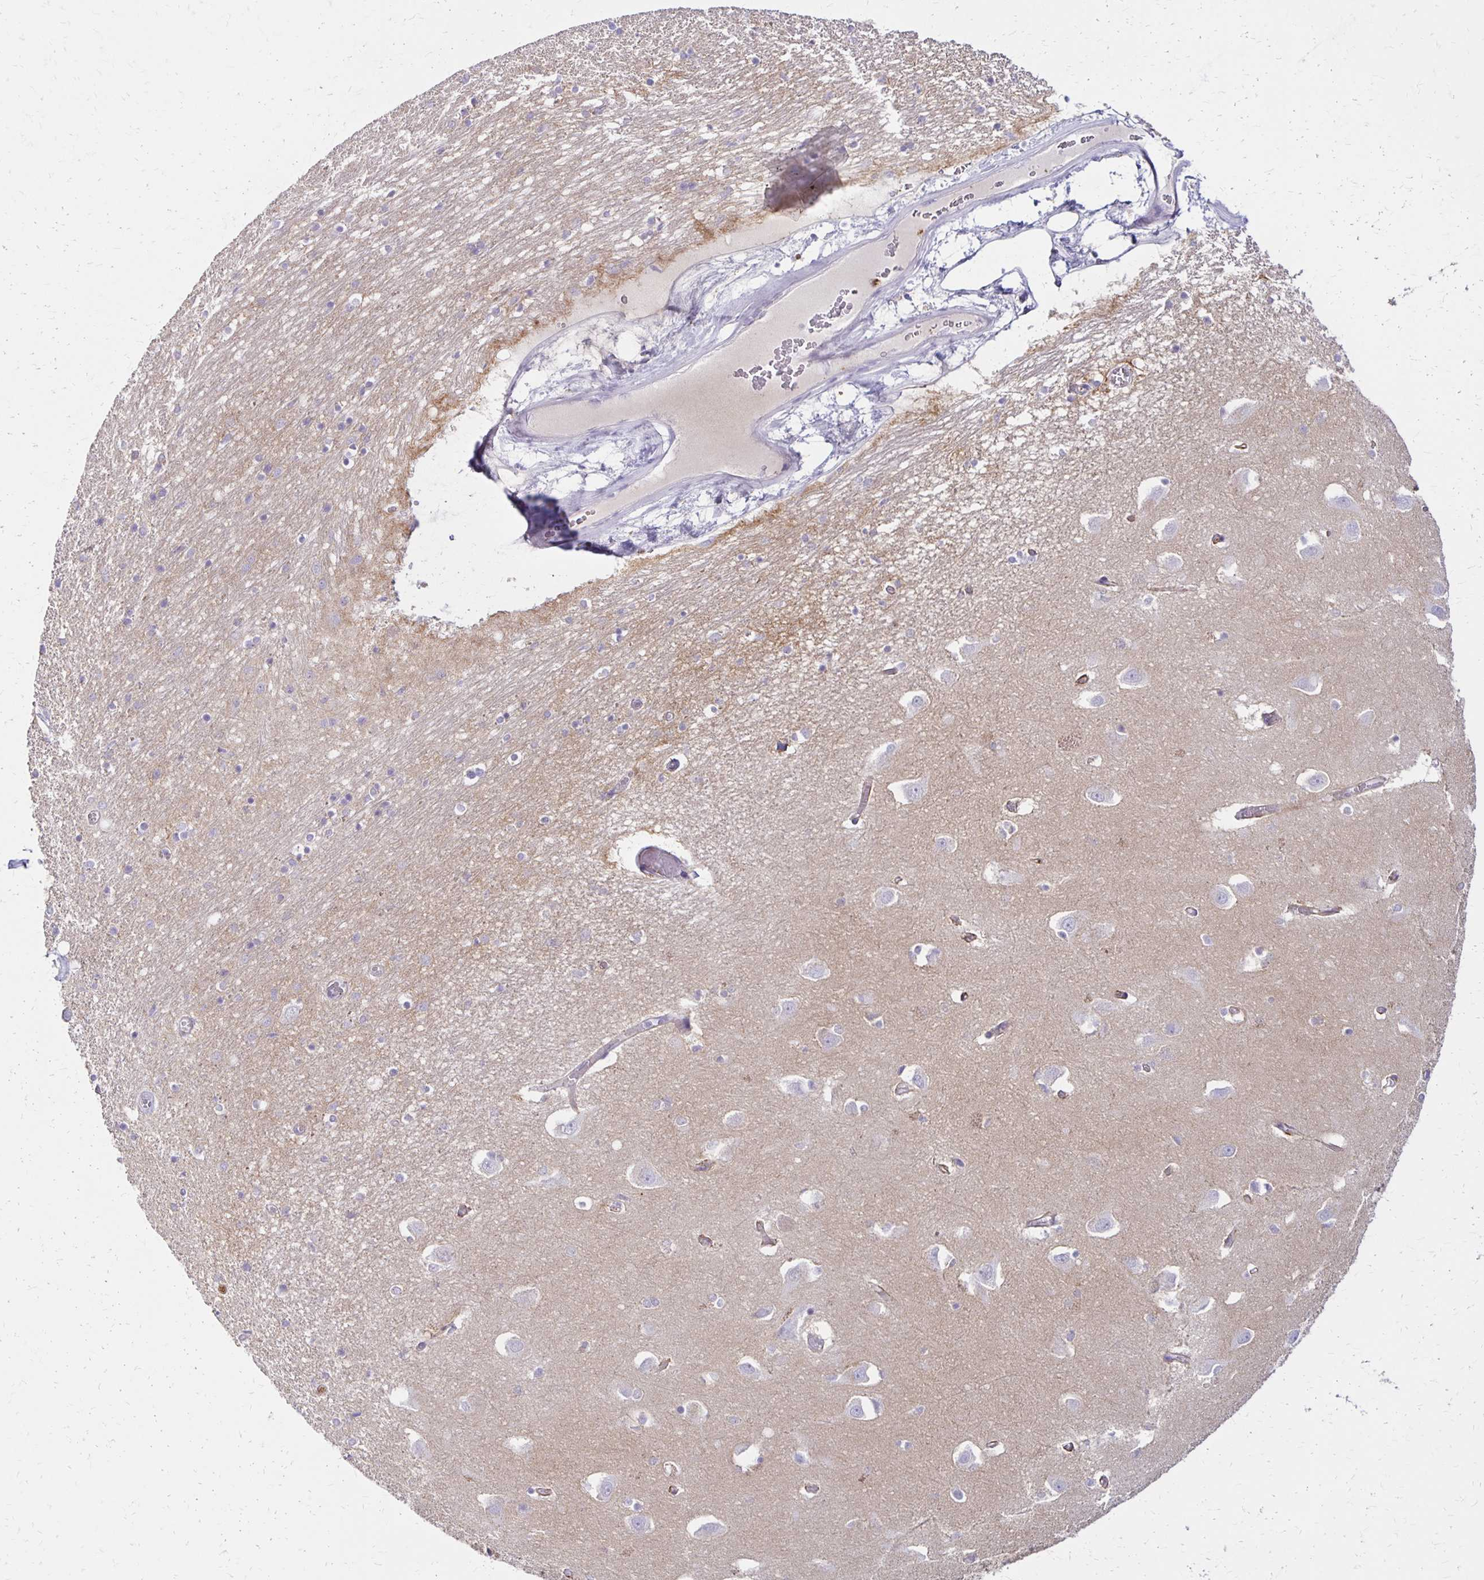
{"staining": {"intensity": "negative", "quantity": "none", "location": "none"}, "tissue": "caudate", "cell_type": "Glial cells", "image_type": "normal", "snomed": [{"axis": "morphology", "description": "Normal tissue, NOS"}, {"axis": "topography", "description": "Lateral ventricle wall"}, {"axis": "topography", "description": "Hippocampus"}], "caption": "Protein analysis of unremarkable caudate shows no significant expression in glial cells.", "gene": "TTYH1", "patient": {"sex": "female", "age": 63}}